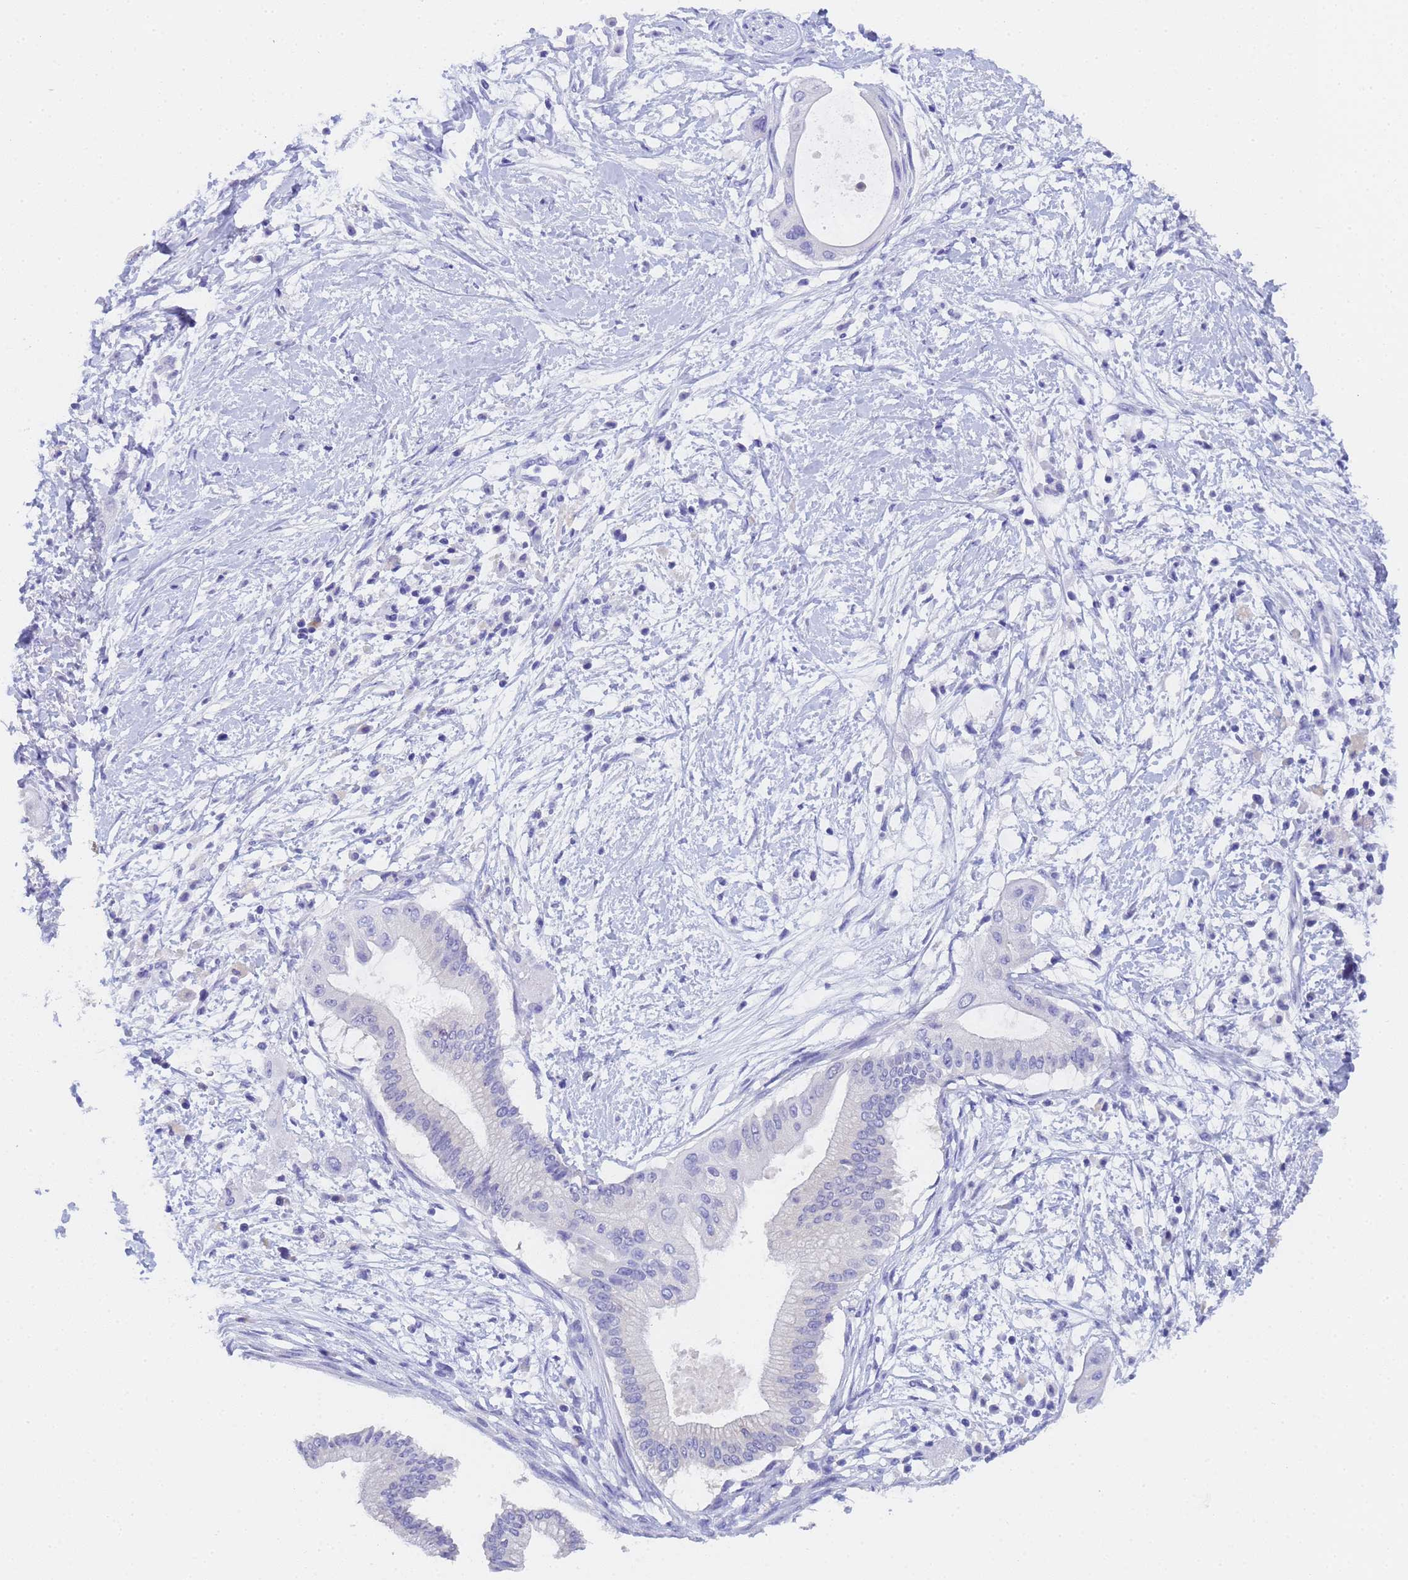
{"staining": {"intensity": "negative", "quantity": "none", "location": "none"}, "tissue": "pancreatic cancer", "cell_type": "Tumor cells", "image_type": "cancer", "snomed": [{"axis": "morphology", "description": "Adenocarcinoma, NOS"}, {"axis": "topography", "description": "Pancreas"}], "caption": "The photomicrograph demonstrates no significant staining in tumor cells of pancreatic adenocarcinoma.", "gene": "STATH", "patient": {"sex": "male", "age": 68}}